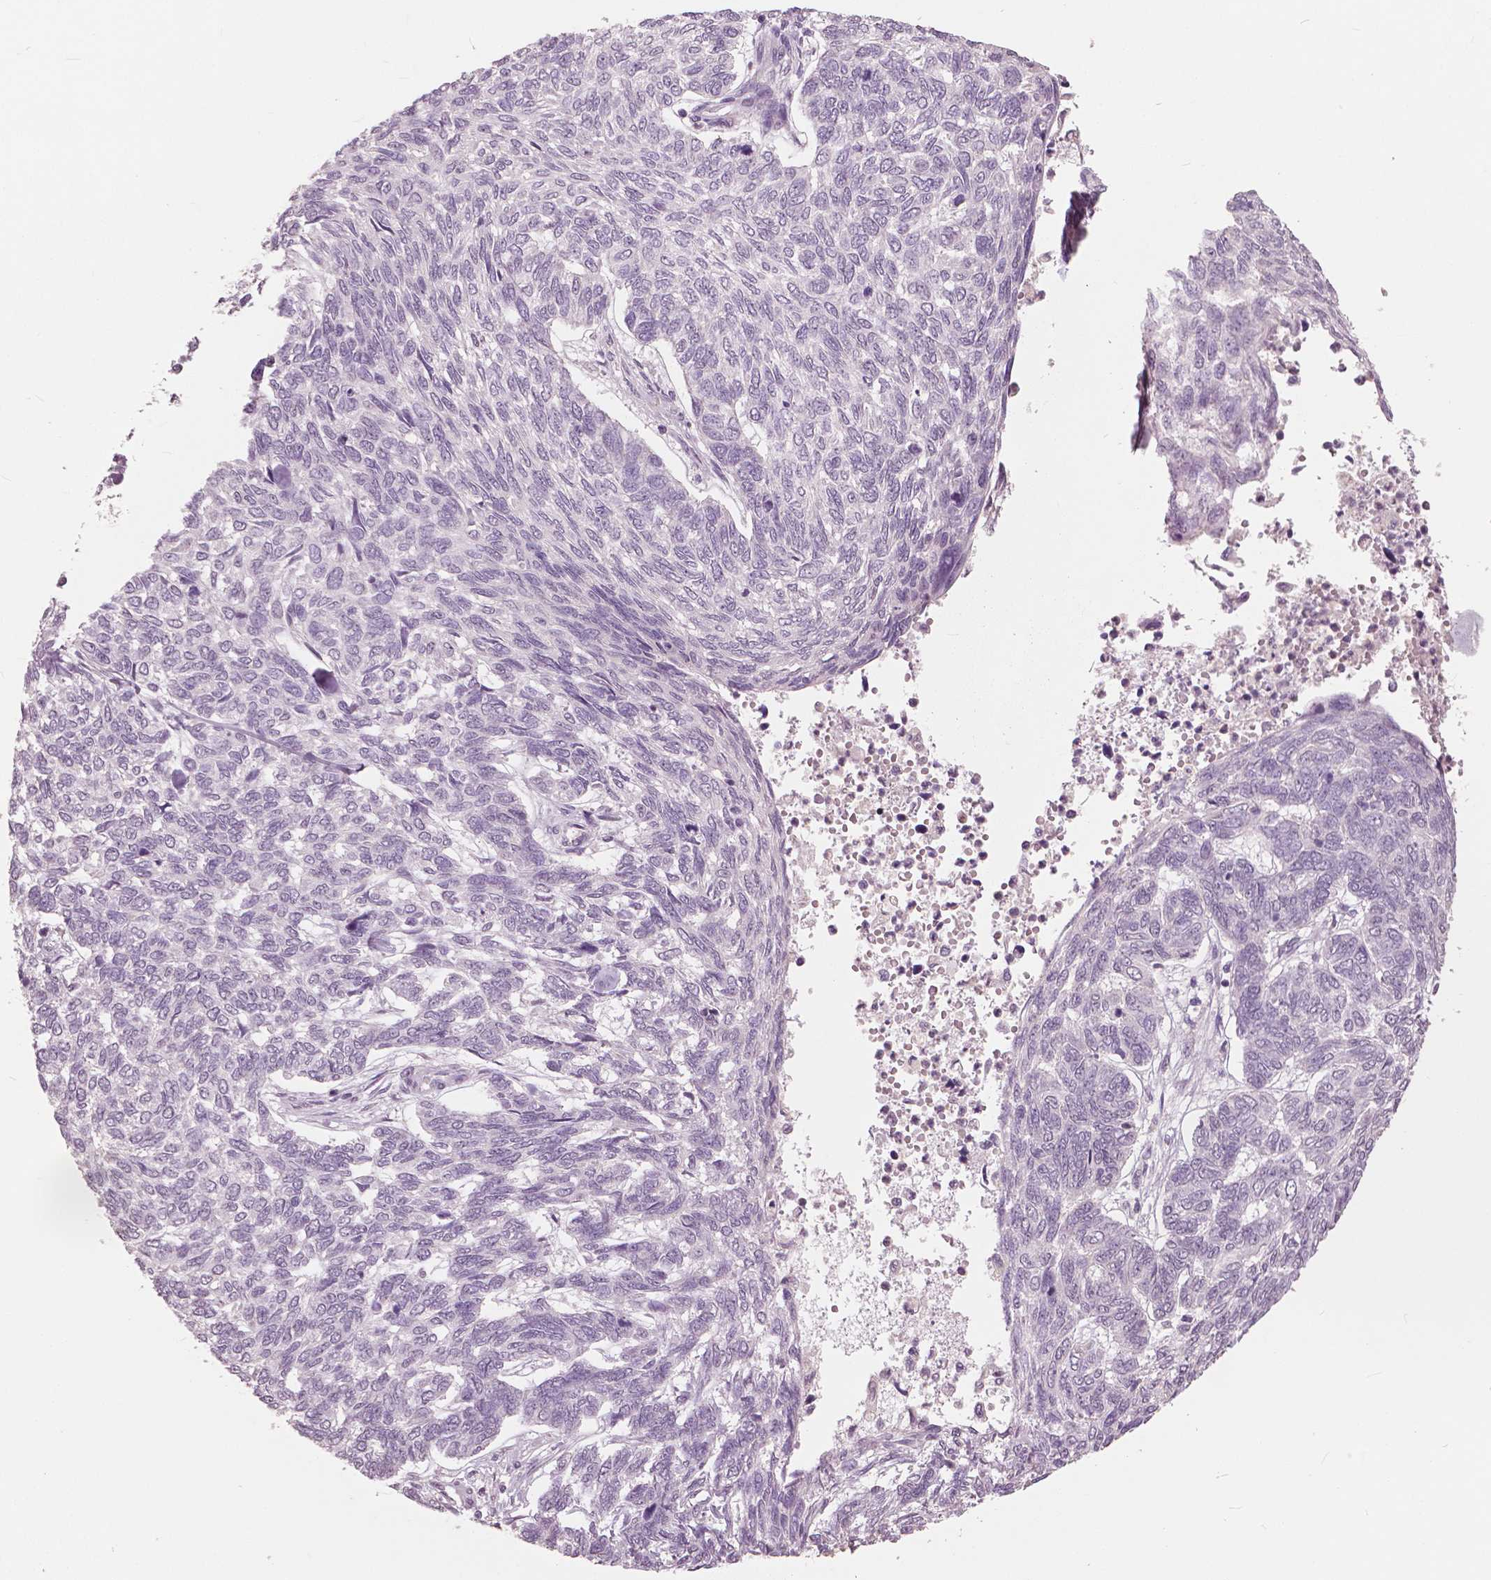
{"staining": {"intensity": "negative", "quantity": "none", "location": "none"}, "tissue": "skin cancer", "cell_type": "Tumor cells", "image_type": "cancer", "snomed": [{"axis": "morphology", "description": "Basal cell carcinoma"}, {"axis": "topography", "description": "Skin"}], "caption": "Tumor cells show no significant staining in skin cancer.", "gene": "NANOG", "patient": {"sex": "female", "age": 65}}